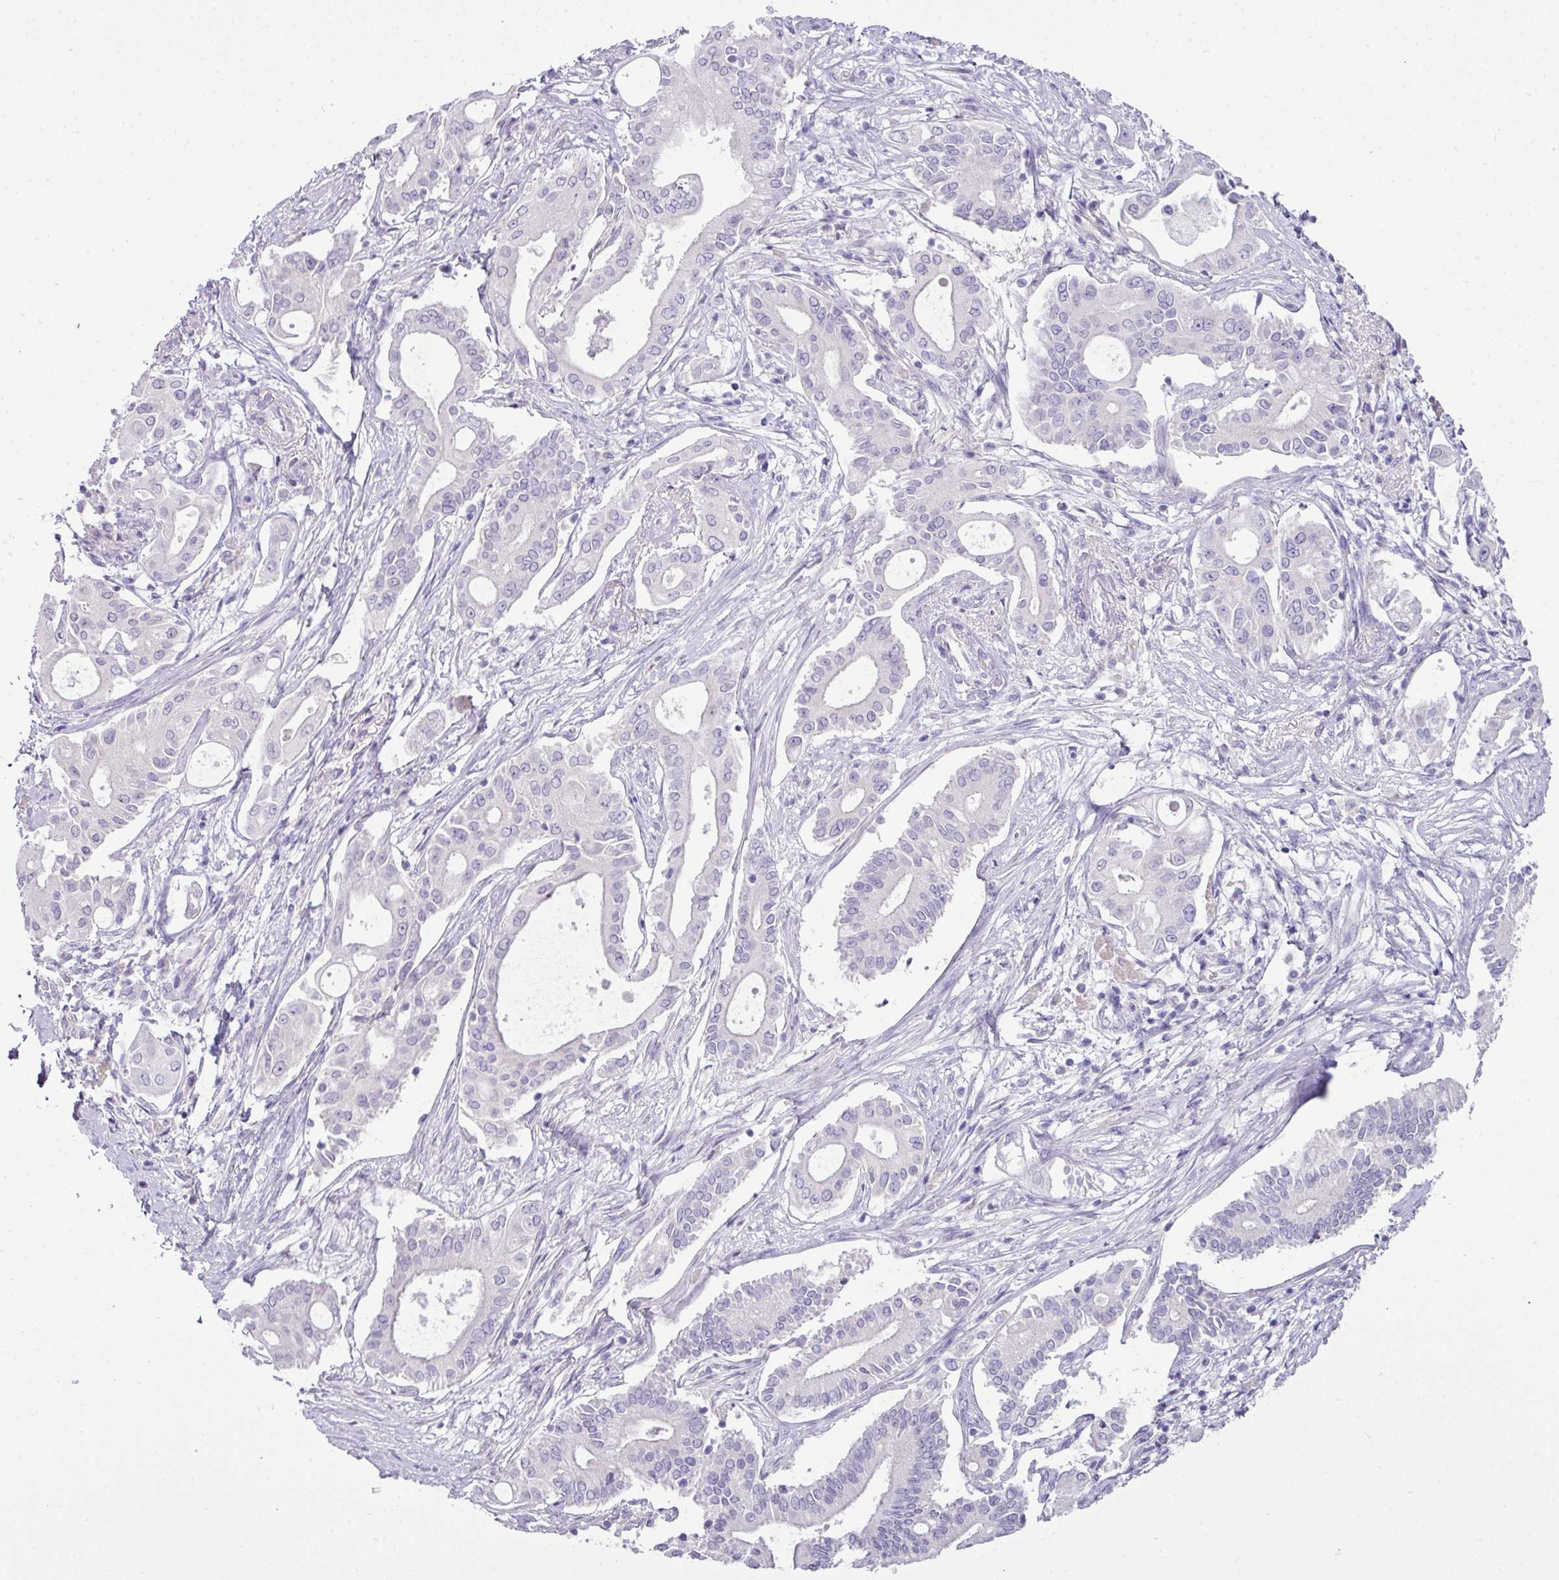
{"staining": {"intensity": "negative", "quantity": "none", "location": "none"}, "tissue": "pancreatic cancer", "cell_type": "Tumor cells", "image_type": "cancer", "snomed": [{"axis": "morphology", "description": "Adenocarcinoma, NOS"}, {"axis": "topography", "description": "Pancreas"}], "caption": "Pancreatic cancer (adenocarcinoma) was stained to show a protein in brown. There is no significant expression in tumor cells.", "gene": "BCL11A", "patient": {"sex": "female", "age": 68}}